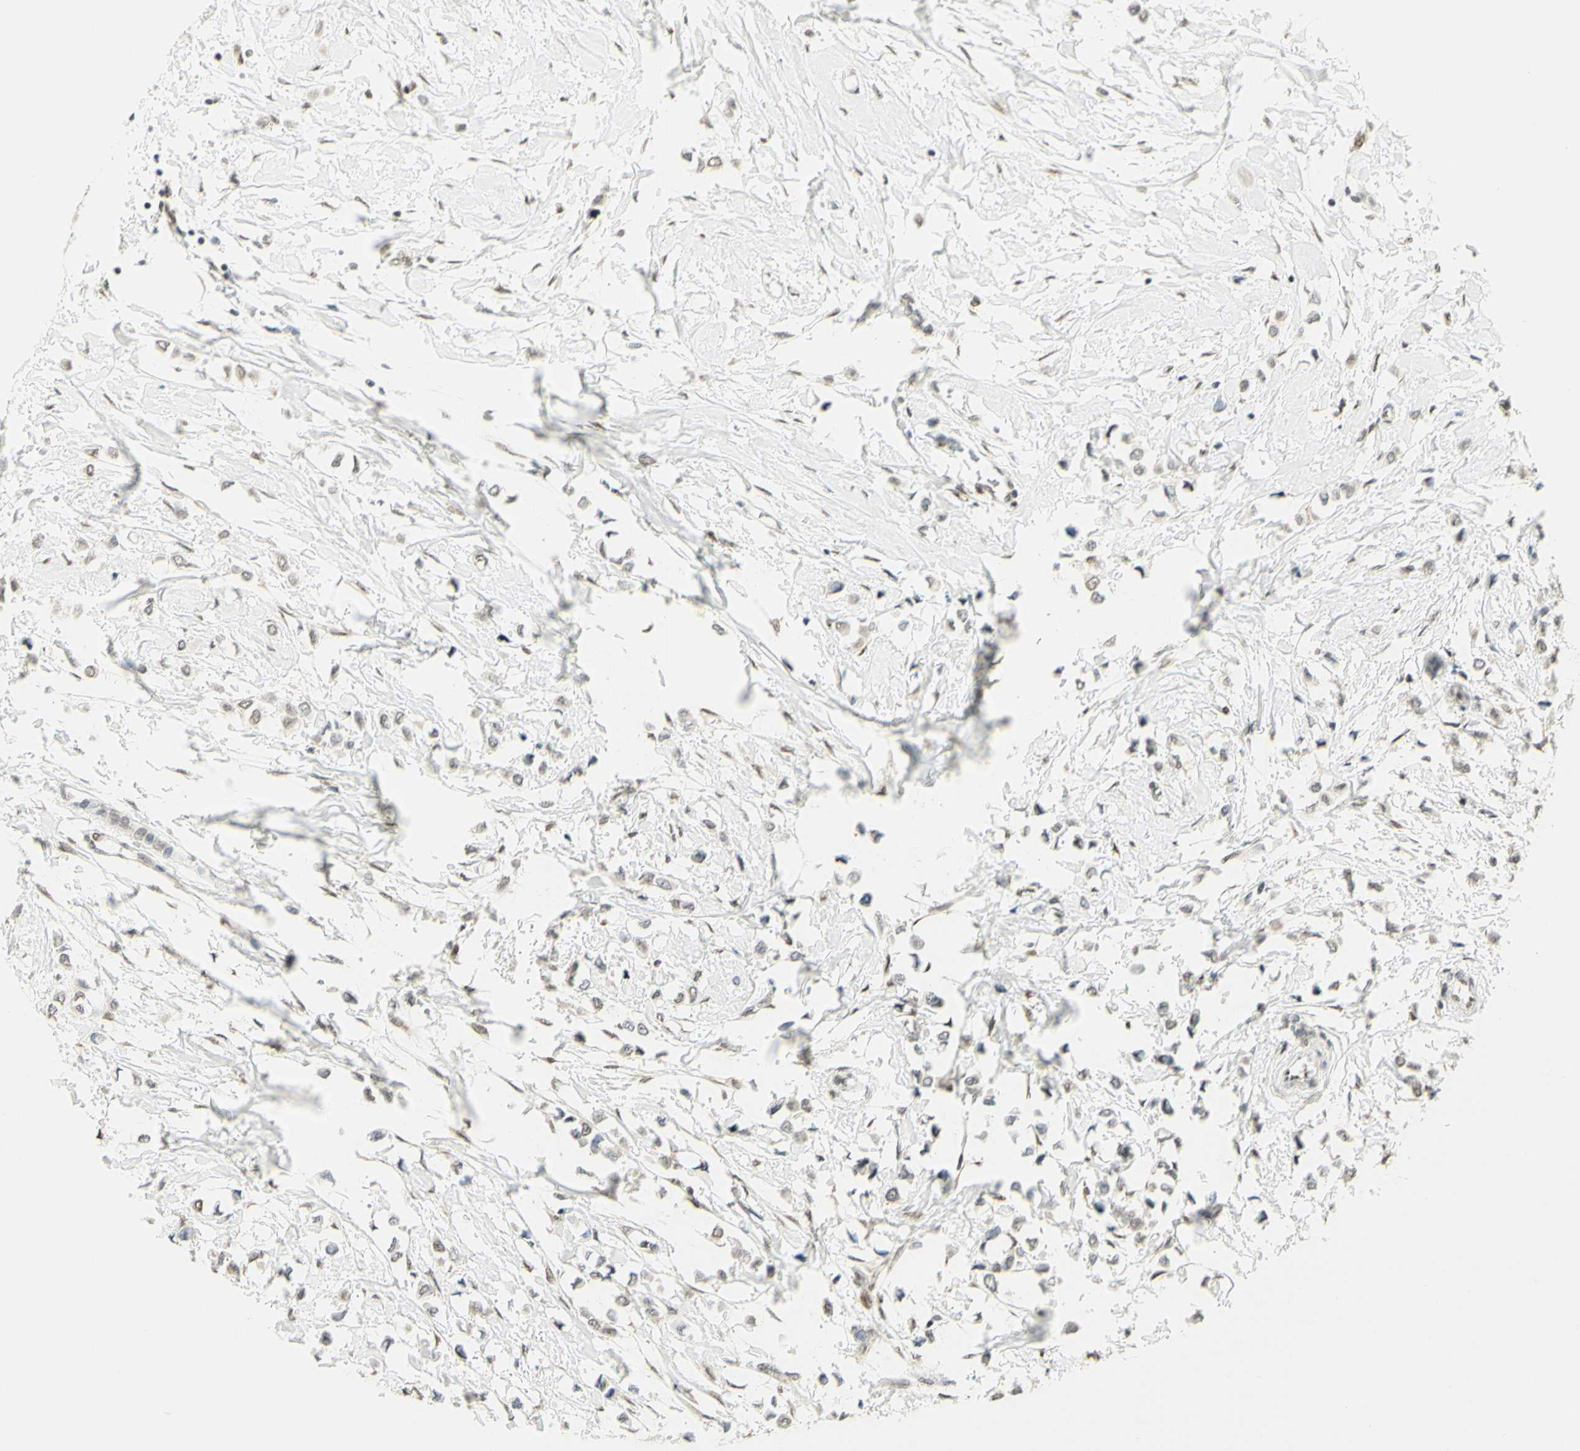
{"staining": {"intensity": "weak", "quantity": "25%-75%", "location": "cytoplasmic/membranous,nuclear"}, "tissue": "breast cancer", "cell_type": "Tumor cells", "image_type": "cancer", "snomed": [{"axis": "morphology", "description": "Lobular carcinoma"}, {"axis": "topography", "description": "Breast"}], "caption": "IHC of breast cancer (lobular carcinoma) reveals low levels of weak cytoplasmic/membranous and nuclear expression in approximately 25%-75% of tumor cells.", "gene": "DDX1", "patient": {"sex": "female", "age": 51}}